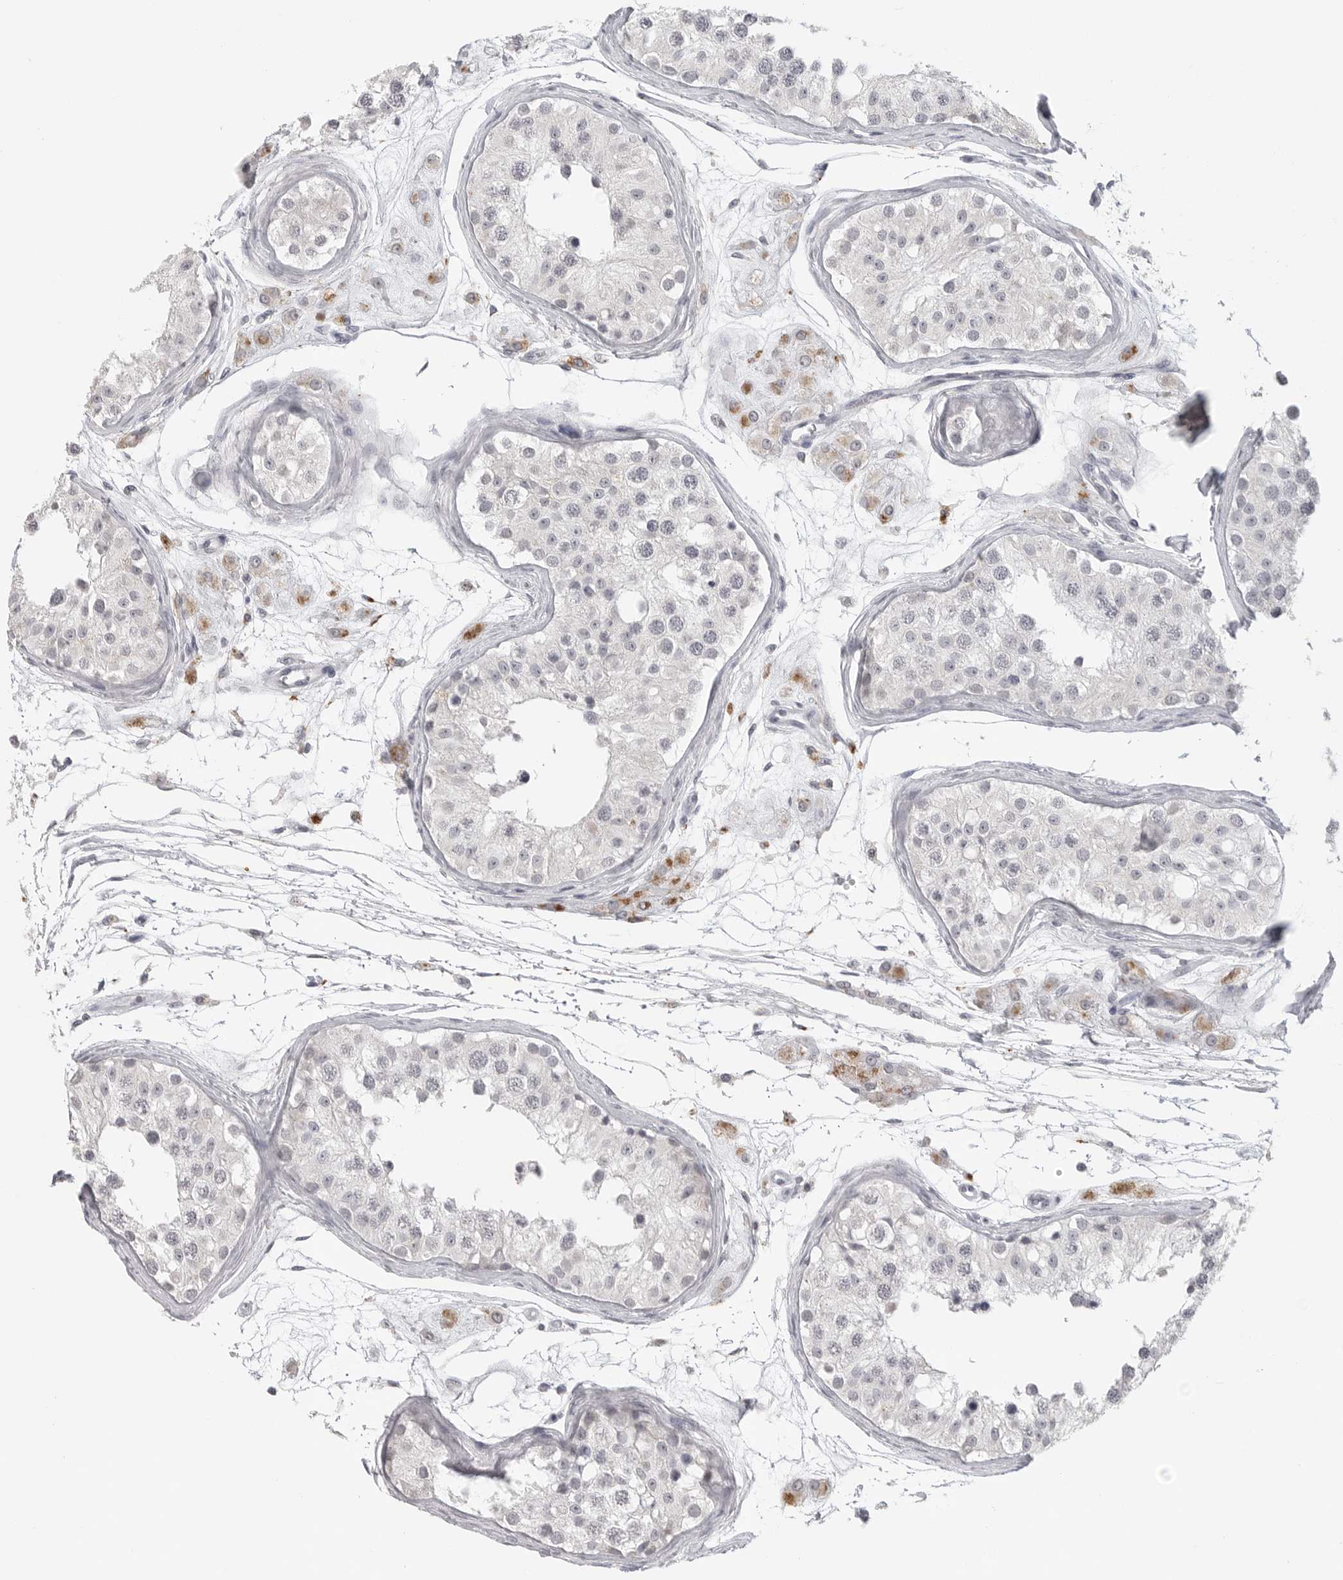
{"staining": {"intensity": "weak", "quantity": "<25%", "location": "cytoplasmic/membranous"}, "tissue": "testis", "cell_type": "Cells in seminiferous ducts", "image_type": "normal", "snomed": [{"axis": "morphology", "description": "Normal tissue, NOS"}, {"axis": "morphology", "description": "Adenocarcinoma, metastatic, NOS"}, {"axis": "topography", "description": "Testis"}], "caption": "Photomicrograph shows no significant protein positivity in cells in seminiferous ducts of benign testis.", "gene": "PRSS1", "patient": {"sex": "male", "age": 26}}